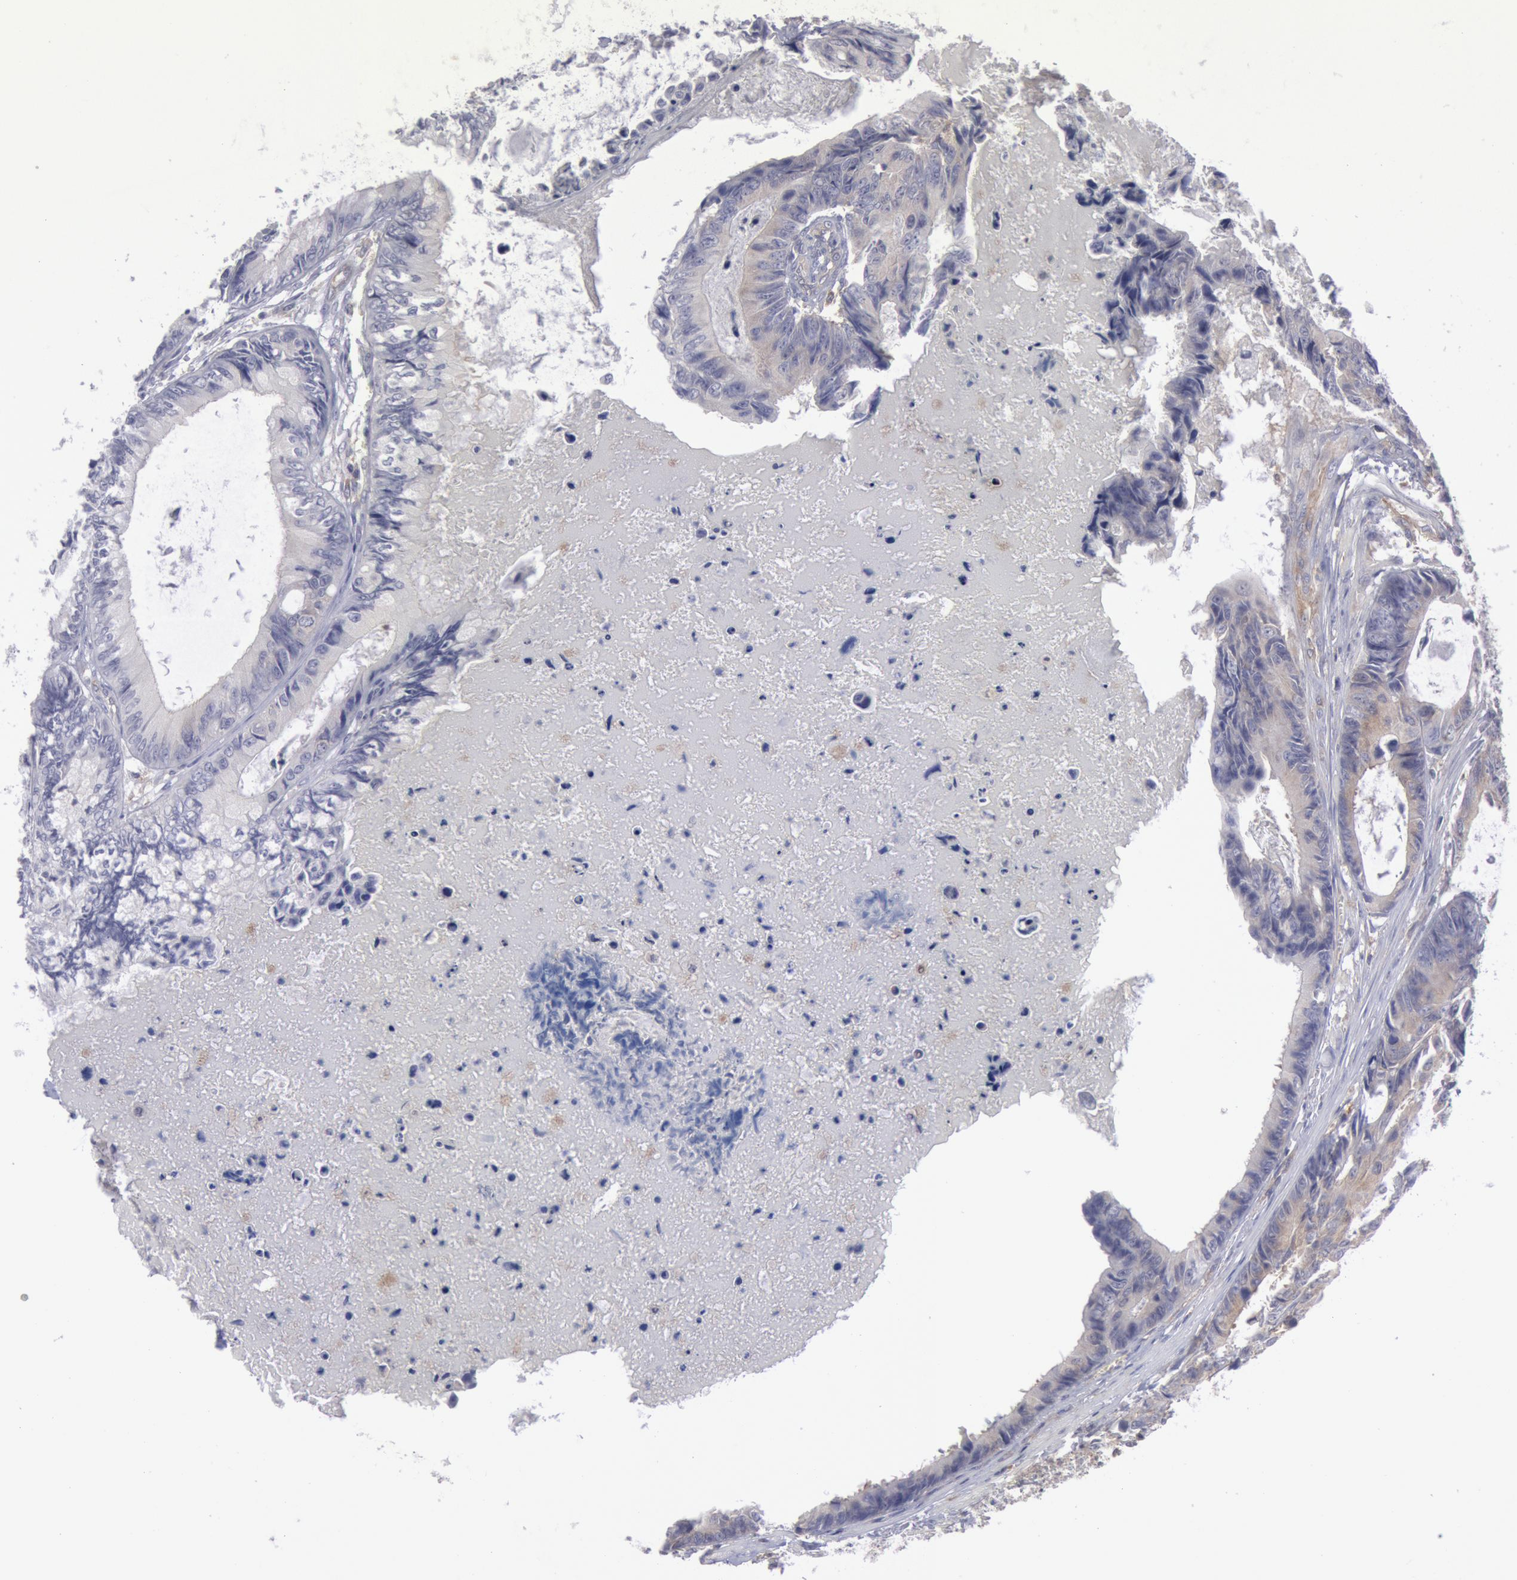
{"staining": {"intensity": "weak", "quantity": "25%-75%", "location": "cytoplasmic/membranous"}, "tissue": "colorectal cancer", "cell_type": "Tumor cells", "image_type": "cancer", "snomed": [{"axis": "morphology", "description": "Adenocarcinoma, NOS"}, {"axis": "topography", "description": "Rectum"}], "caption": "This is a photomicrograph of immunohistochemistry (IHC) staining of colorectal cancer (adenocarcinoma), which shows weak positivity in the cytoplasmic/membranous of tumor cells.", "gene": "IKBKB", "patient": {"sex": "female", "age": 98}}